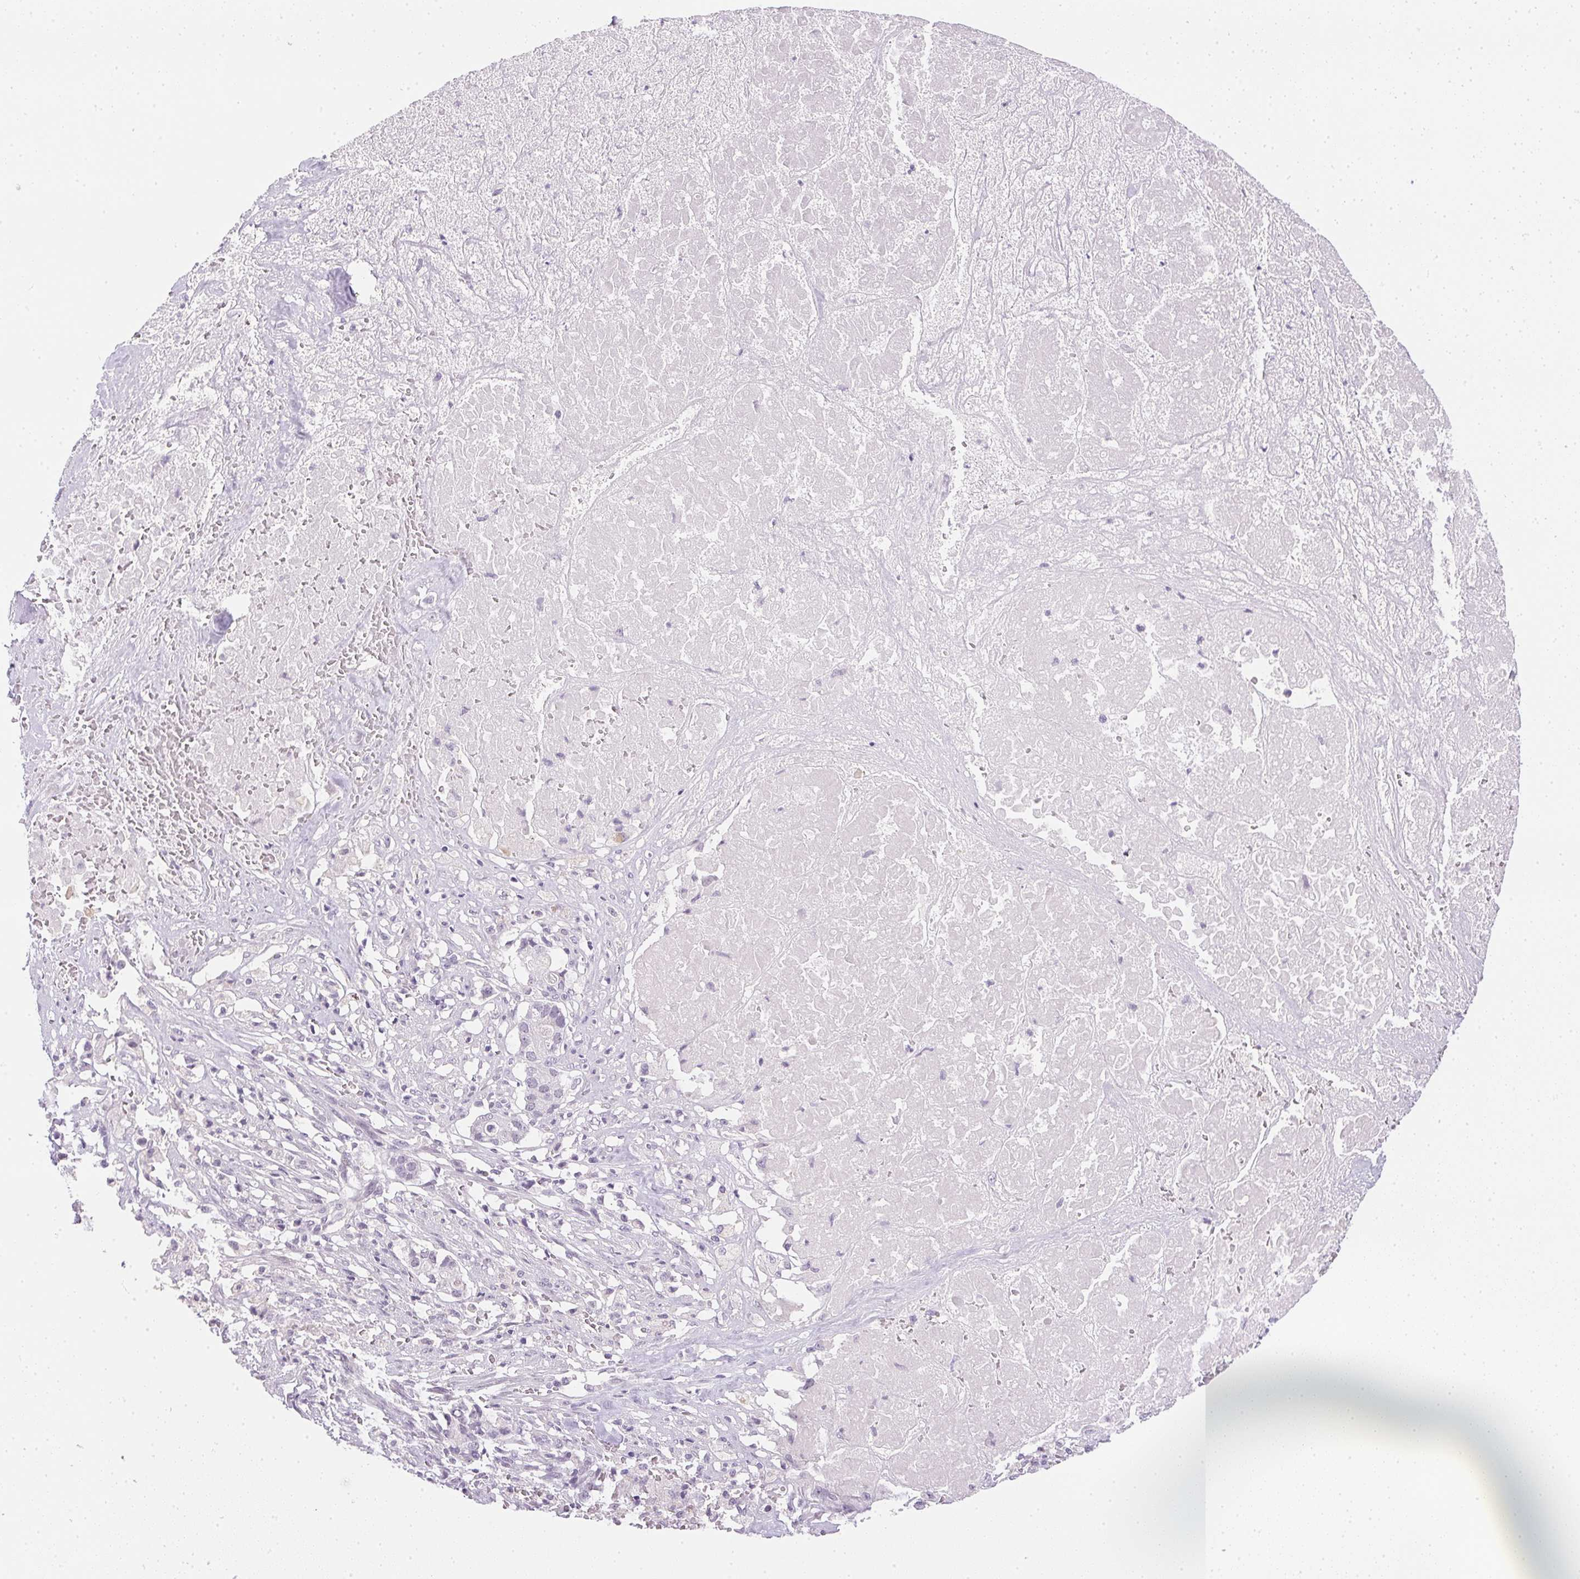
{"staining": {"intensity": "negative", "quantity": "none", "location": "none"}, "tissue": "pancreatic cancer", "cell_type": "Tumor cells", "image_type": "cancer", "snomed": [{"axis": "morphology", "description": "Adenocarcinoma, NOS"}, {"axis": "topography", "description": "Pancreas"}], "caption": "Immunohistochemistry of adenocarcinoma (pancreatic) shows no staining in tumor cells. (DAB immunohistochemistry (IHC) visualized using brightfield microscopy, high magnification).", "gene": "GSDMC", "patient": {"sex": "male", "age": 50}}